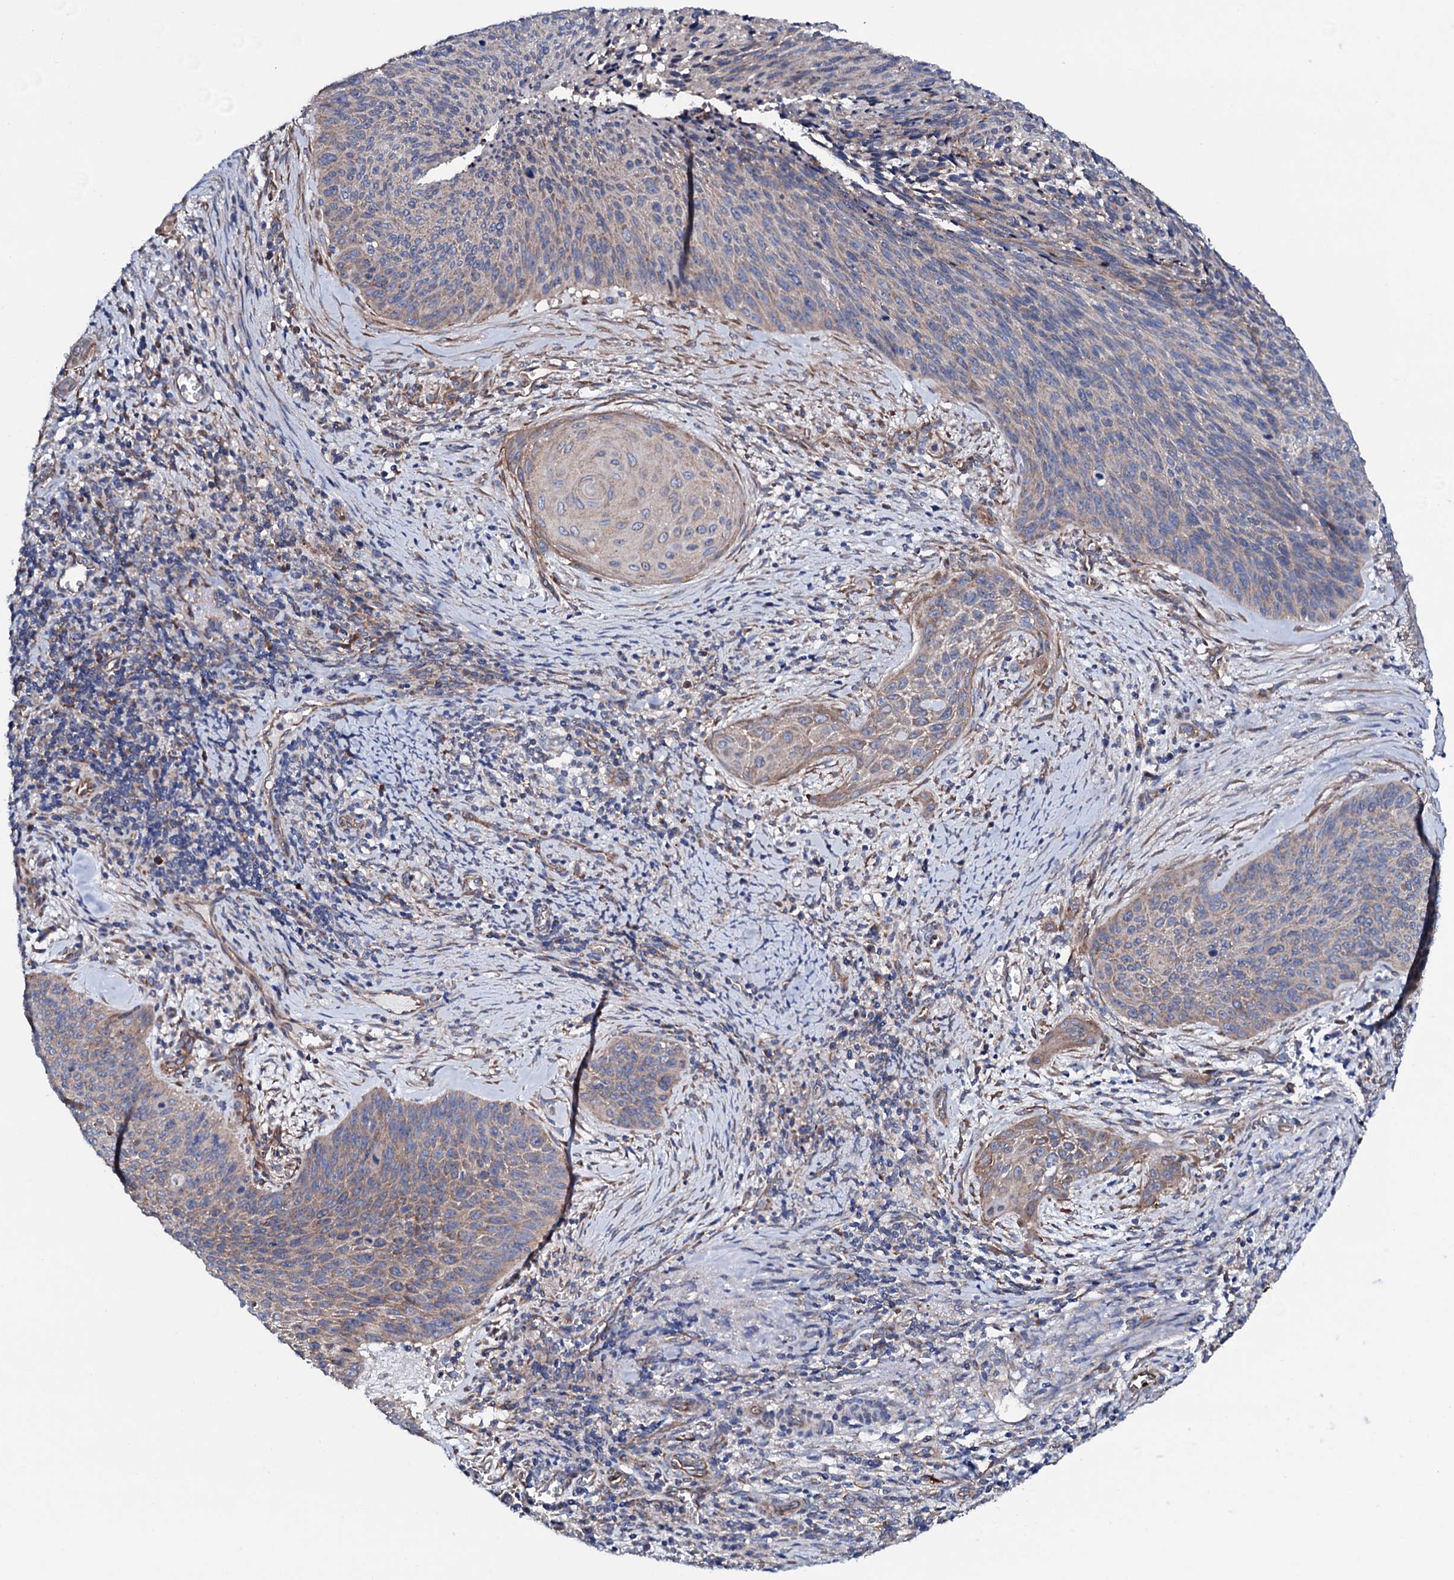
{"staining": {"intensity": "weak", "quantity": "25%-75%", "location": "cytoplasmic/membranous"}, "tissue": "cervical cancer", "cell_type": "Tumor cells", "image_type": "cancer", "snomed": [{"axis": "morphology", "description": "Squamous cell carcinoma, NOS"}, {"axis": "topography", "description": "Cervix"}], "caption": "The immunohistochemical stain highlights weak cytoplasmic/membranous staining in tumor cells of cervical squamous cell carcinoma tissue. (DAB IHC with brightfield microscopy, high magnification).", "gene": "STARD13", "patient": {"sex": "female", "age": 55}}